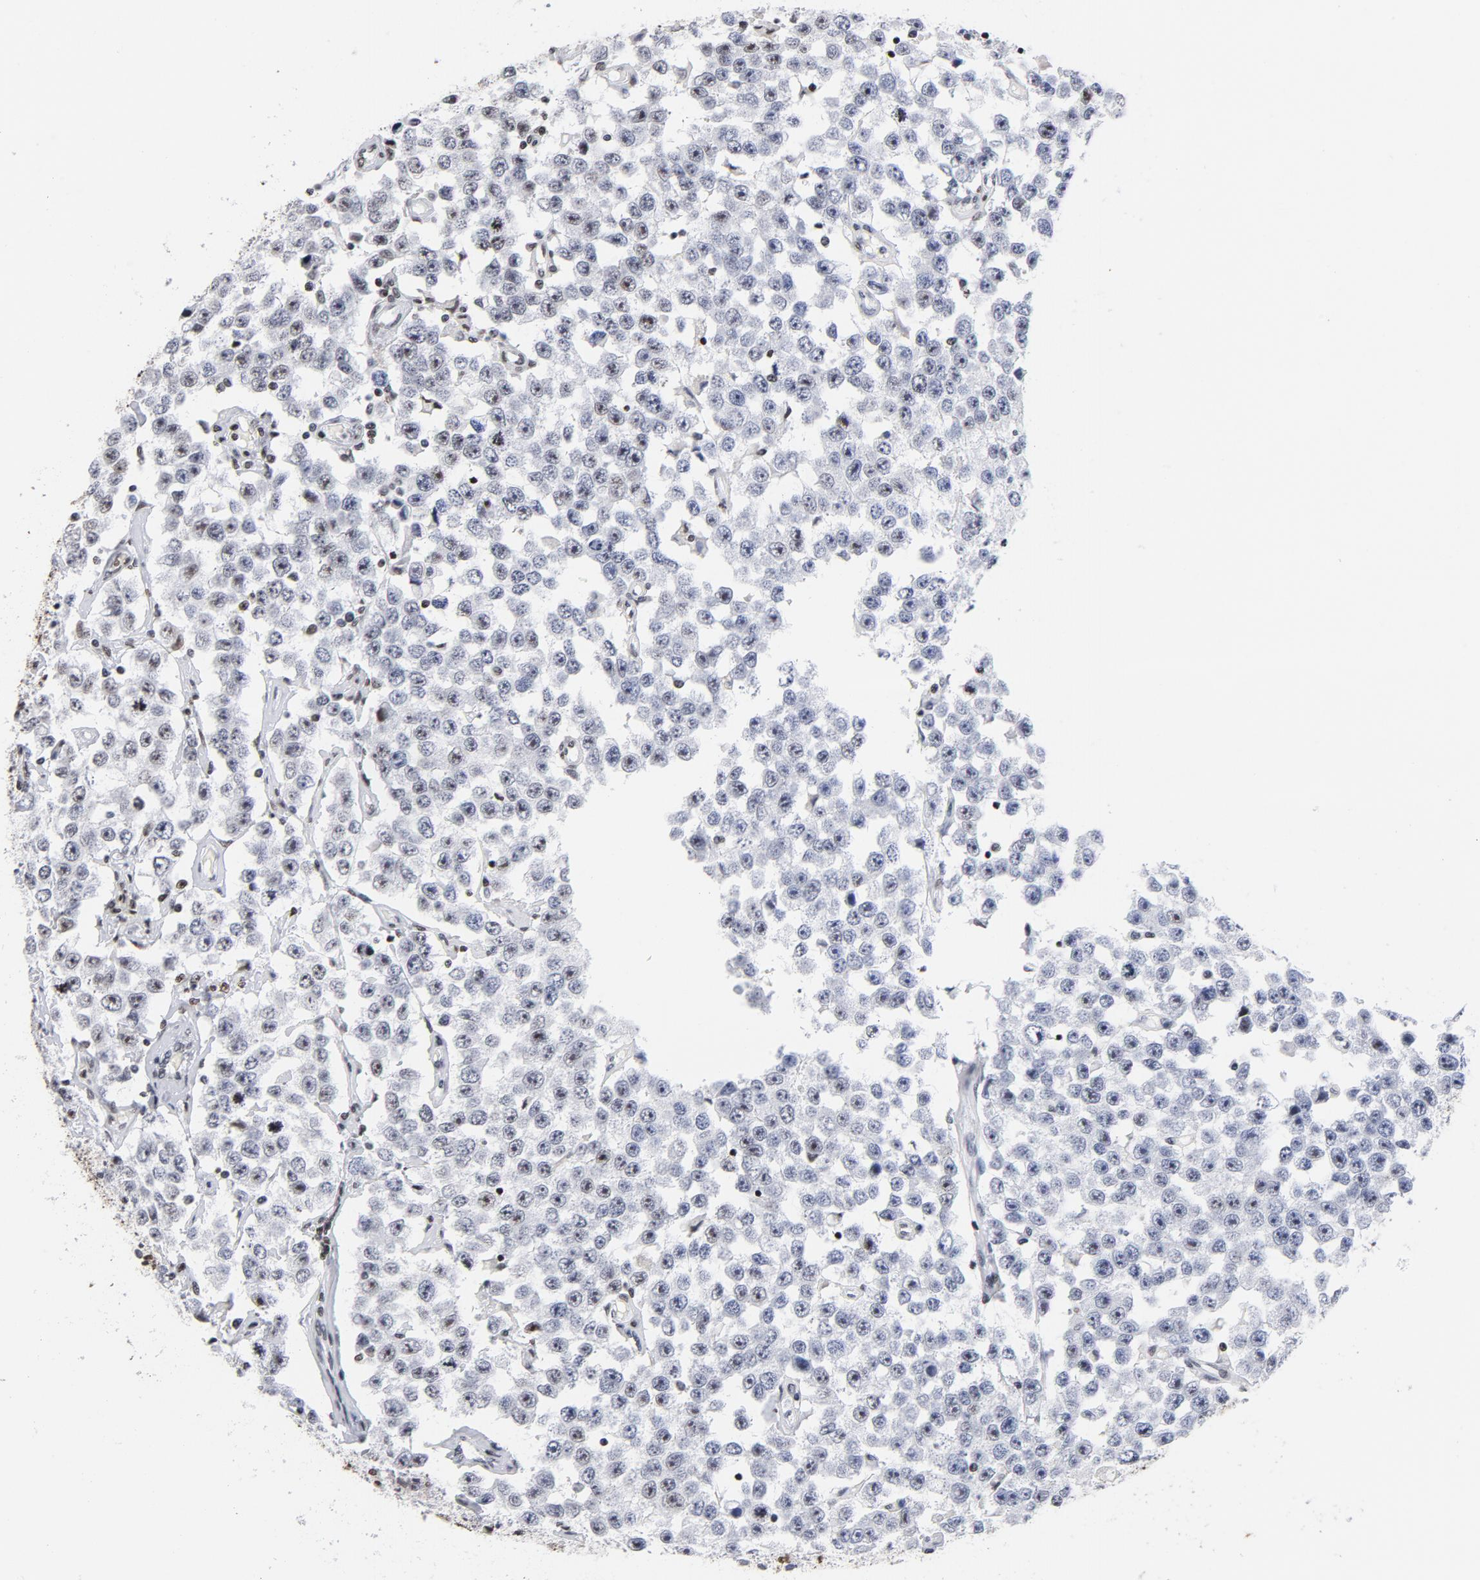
{"staining": {"intensity": "moderate", "quantity": "<25%", "location": "nuclear"}, "tissue": "testis cancer", "cell_type": "Tumor cells", "image_type": "cancer", "snomed": [{"axis": "morphology", "description": "Seminoma, NOS"}, {"axis": "topography", "description": "Testis"}], "caption": "This photomicrograph displays immunohistochemistry (IHC) staining of human seminoma (testis), with low moderate nuclear staining in about <25% of tumor cells.", "gene": "TOP2B", "patient": {"sex": "male", "age": 52}}